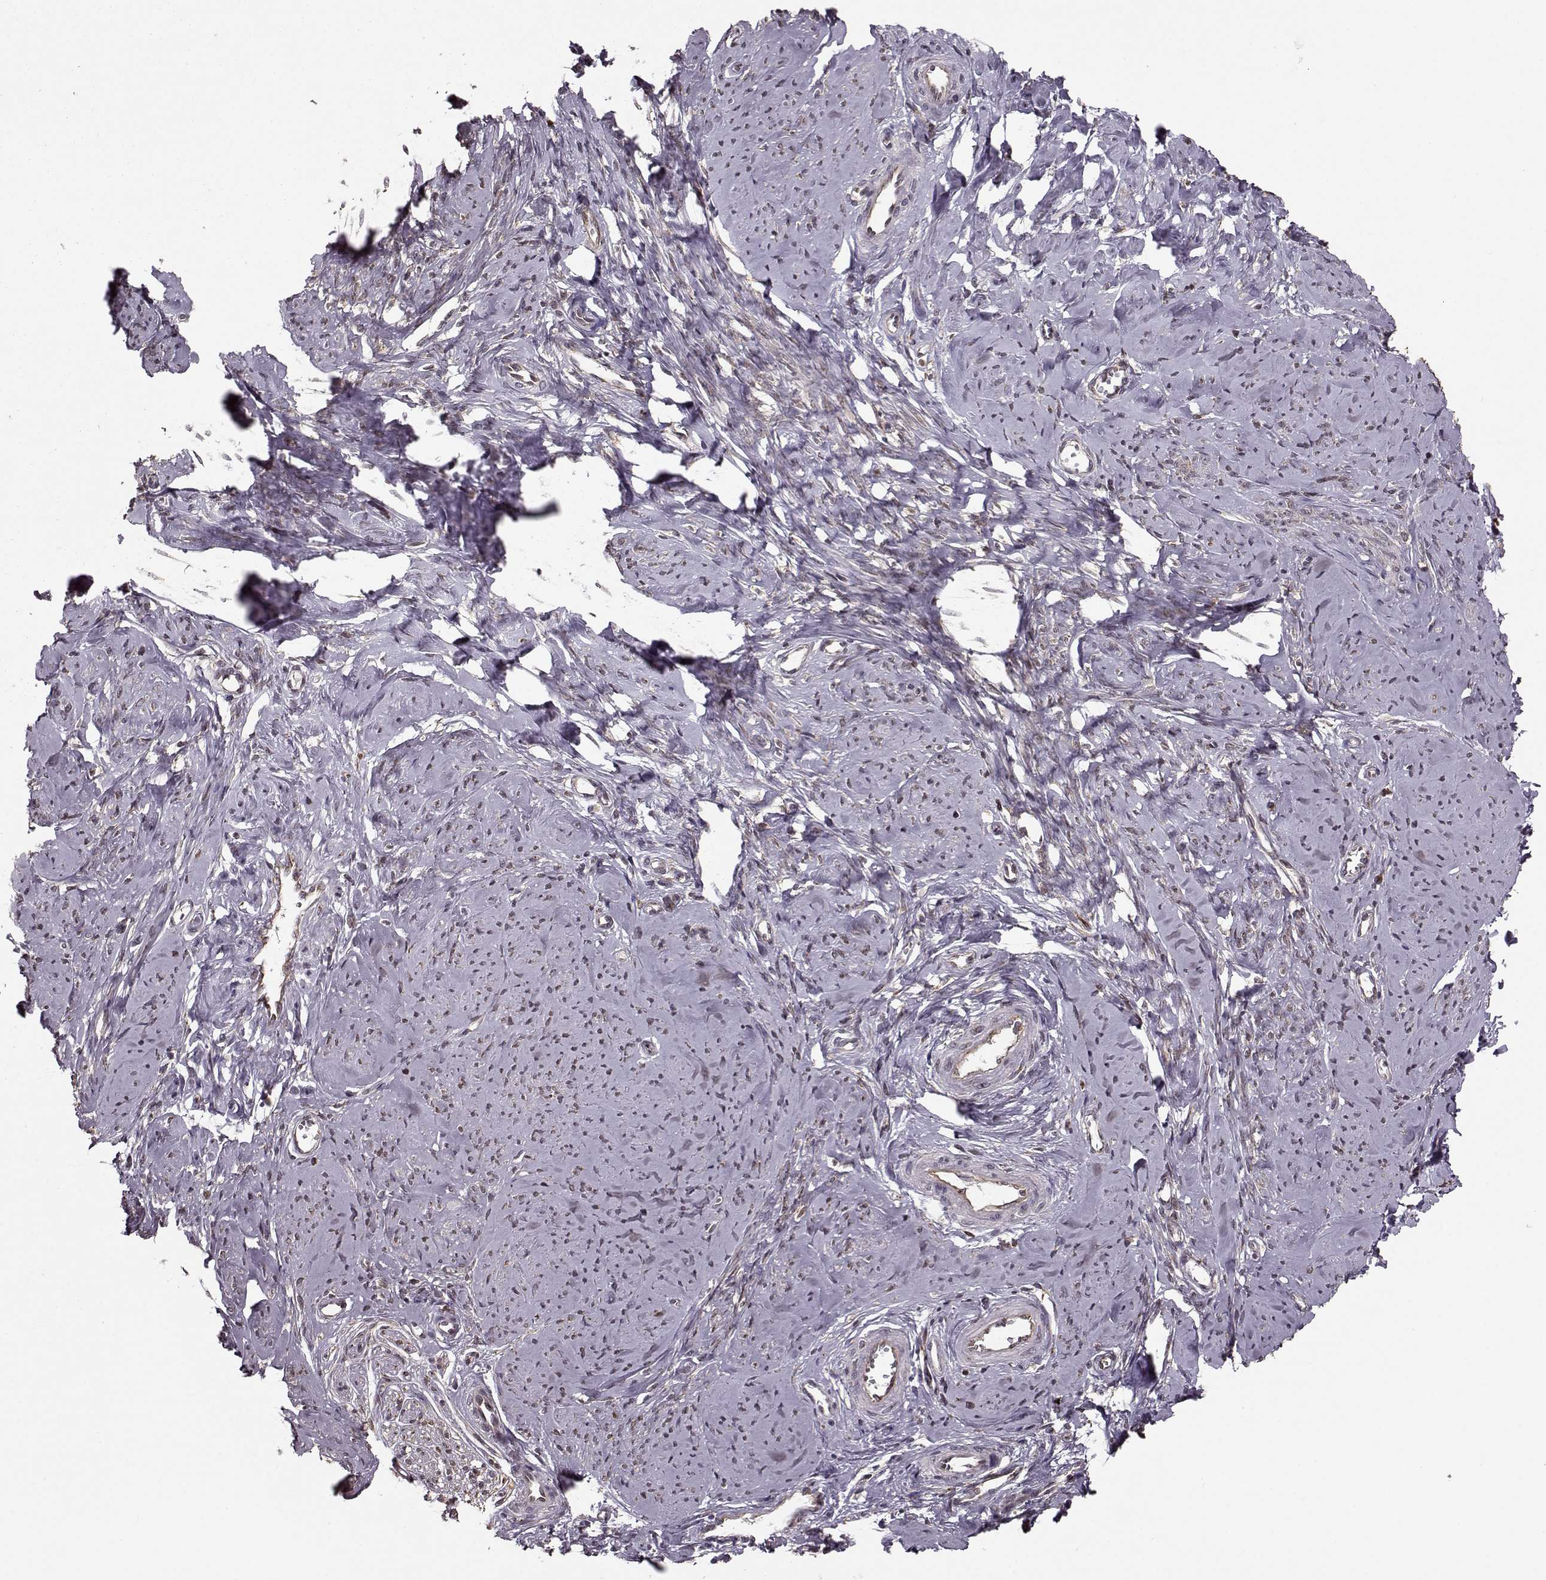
{"staining": {"intensity": "weak", "quantity": "25%-75%", "location": "cytoplasmic/membranous"}, "tissue": "smooth muscle", "cell_type": "Smooth muscle cells", "image_type": "normal", "snomed": [{"axis": "morphology", "description": "Normal tissue, NOS"}, {"axis": "topography", "description": "Smooth muscle"}], "caption": "The histopathology image shows a brown stain indicating the presence of a protein in the cytoplasmic/membranous of smooth muscle cells in smooth muscle.", "gene": "YIPF5", "patient": {"sex": "female", "age": 48}}